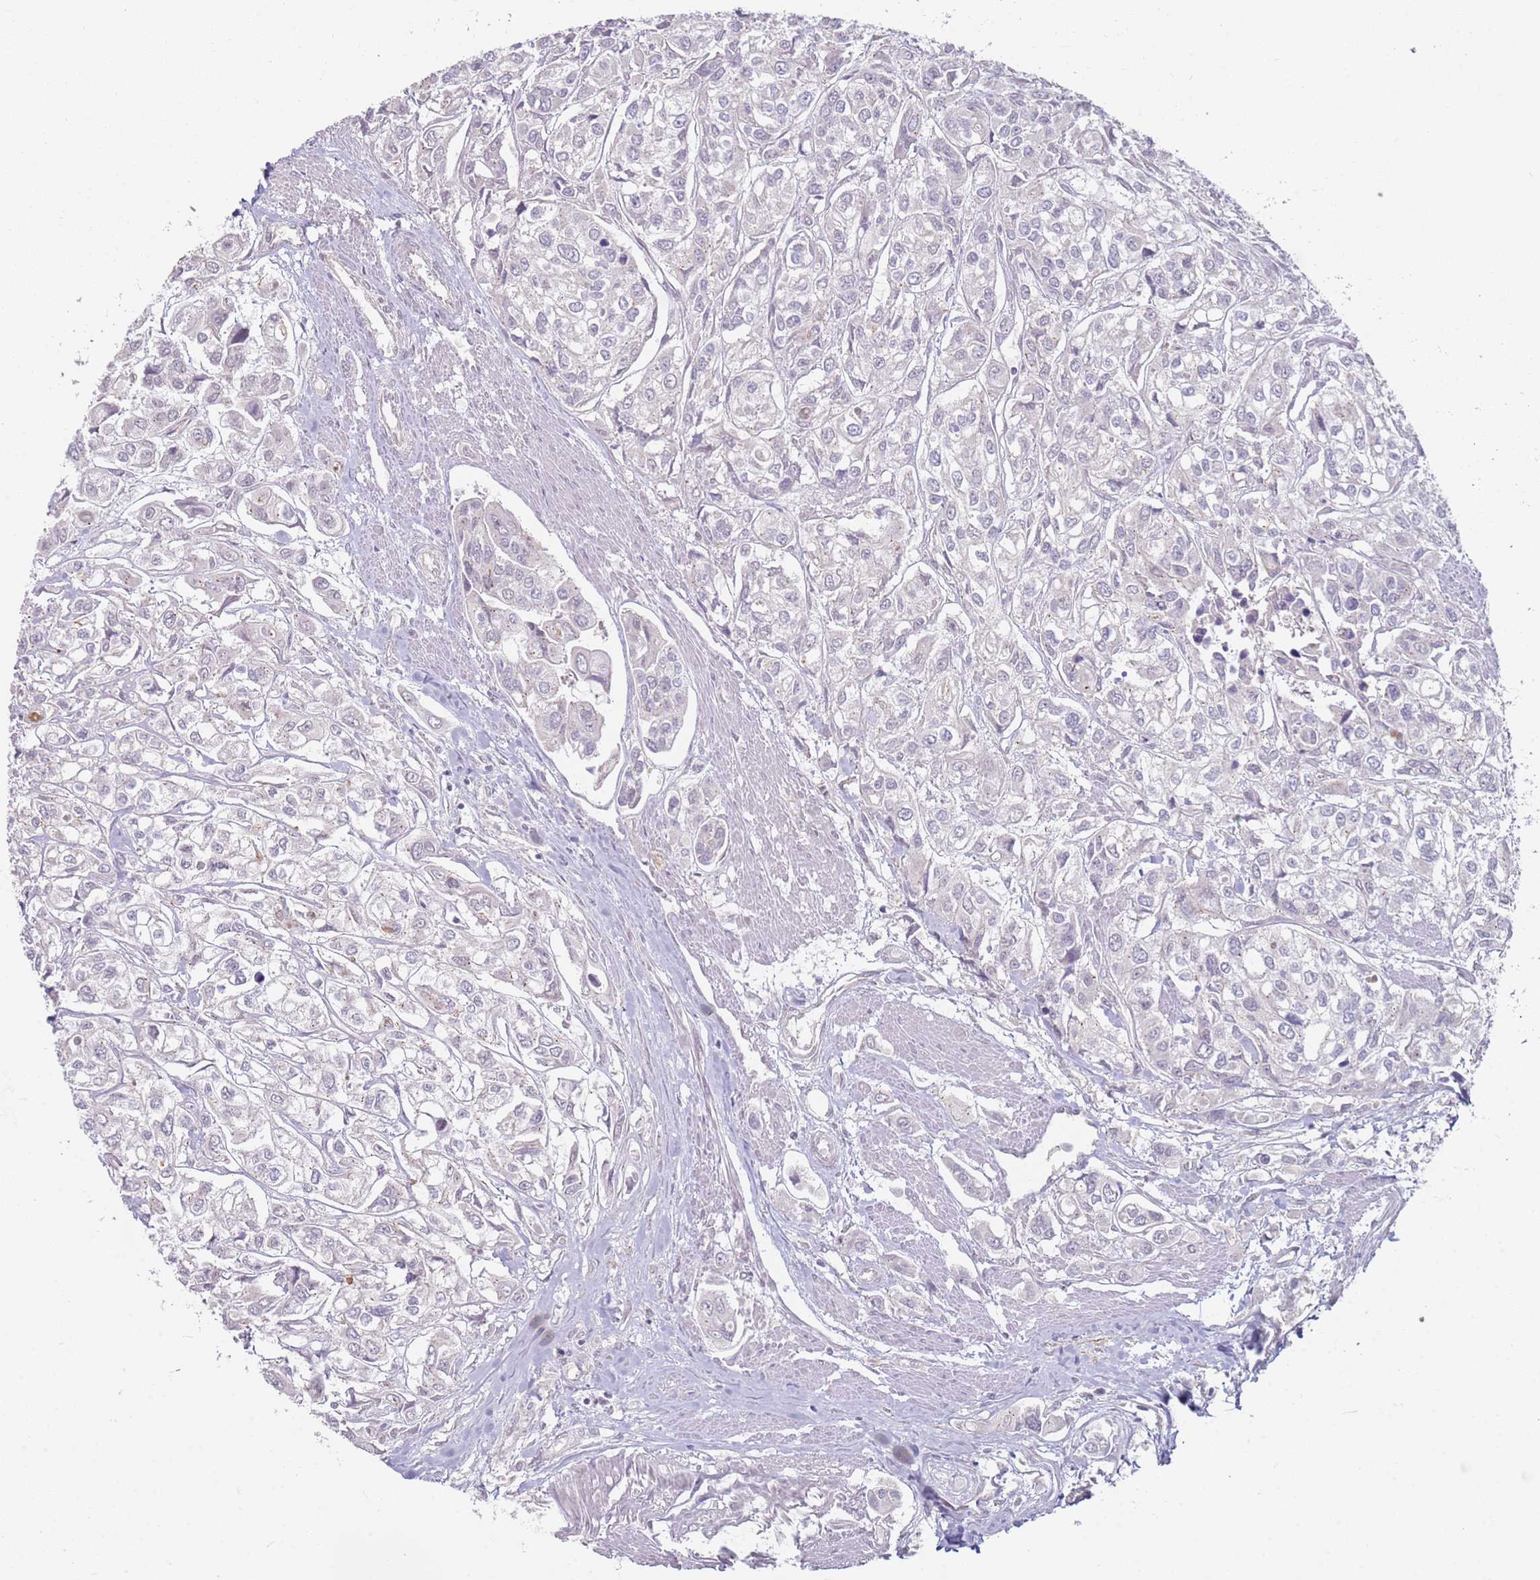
{"staining": {"intensity": "negative", "quantity": "none", "location": "none"}, "tissue": "urothelial cancer", "cell_type": "Tumor cells", "image_type": "cancer", "snomed": [{"axis": "morphology", "description": "Urothelial carcinoma, High grade"}, {"axis": "topography", "description": "Urinary bladder"}], "caption": "The IHC micrograph has no significant expression in tumor cells of high-grade urothelial carcinoma tissue.", "gene": "WDR93", "patient": {"sex": "male", "age": 67}}